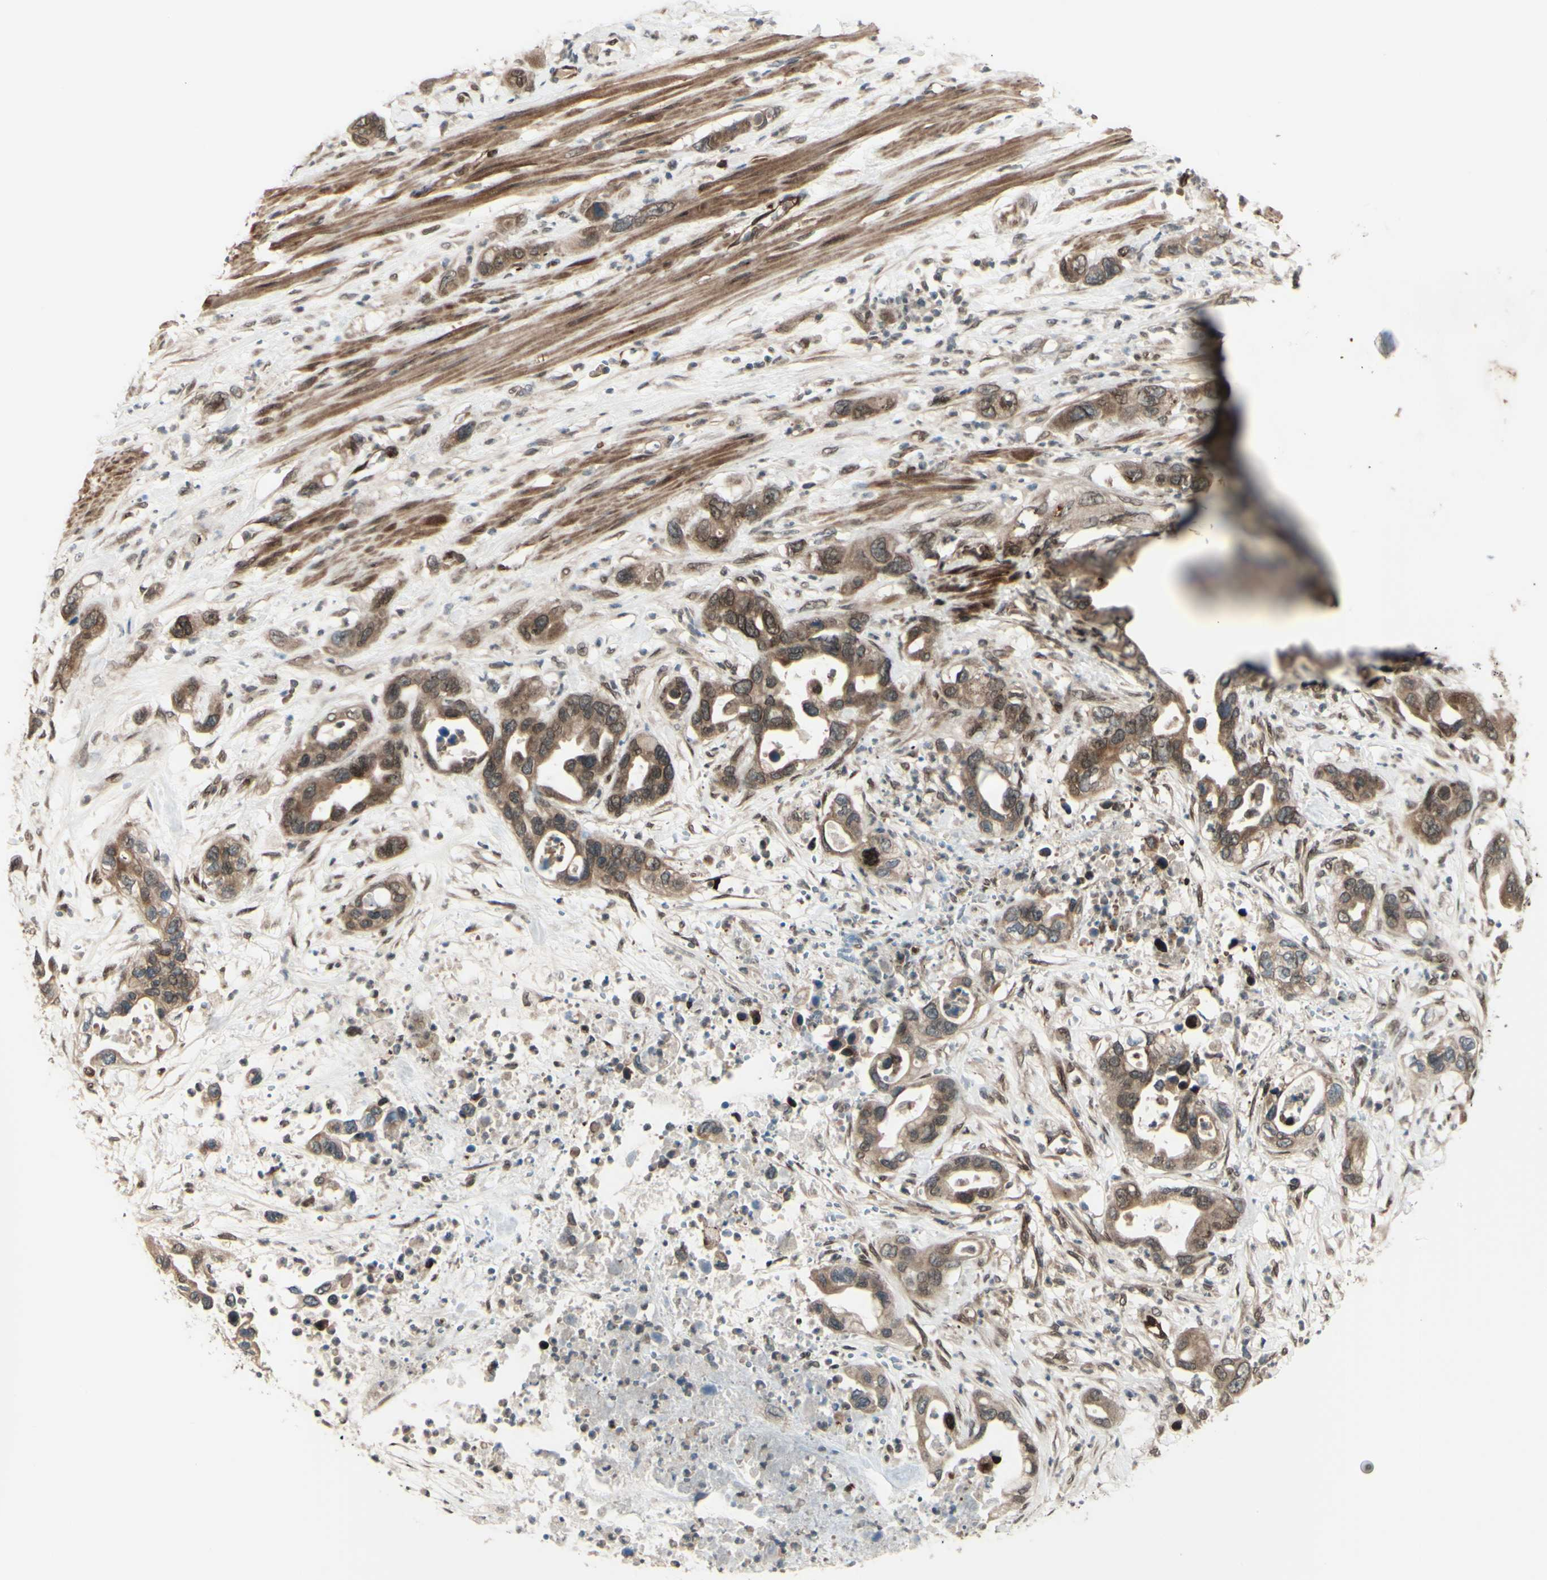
{"staining": {"intensity": "moderate", "quantity": ">75%", "location": "cytoplasmic/membranous,nuclear"}, "tissue": "pancreatic cancer", "cell_type": "Tumor cells", "image_type": "cancer", "snomed": [{"axis": "morphology", "description": "Adenocarcinoma, NOS"}, {"axis": "topography", "description": "Pancreas"}], "caption": "Immunohistochemical staining of pancreatic cancer exhibits moderate cytoplasmic/membranous and nuclear protein expression in approximately >75% of tumor cells.", "gene": "MLF2", "patient": {"sex": "female", "age": 71}}